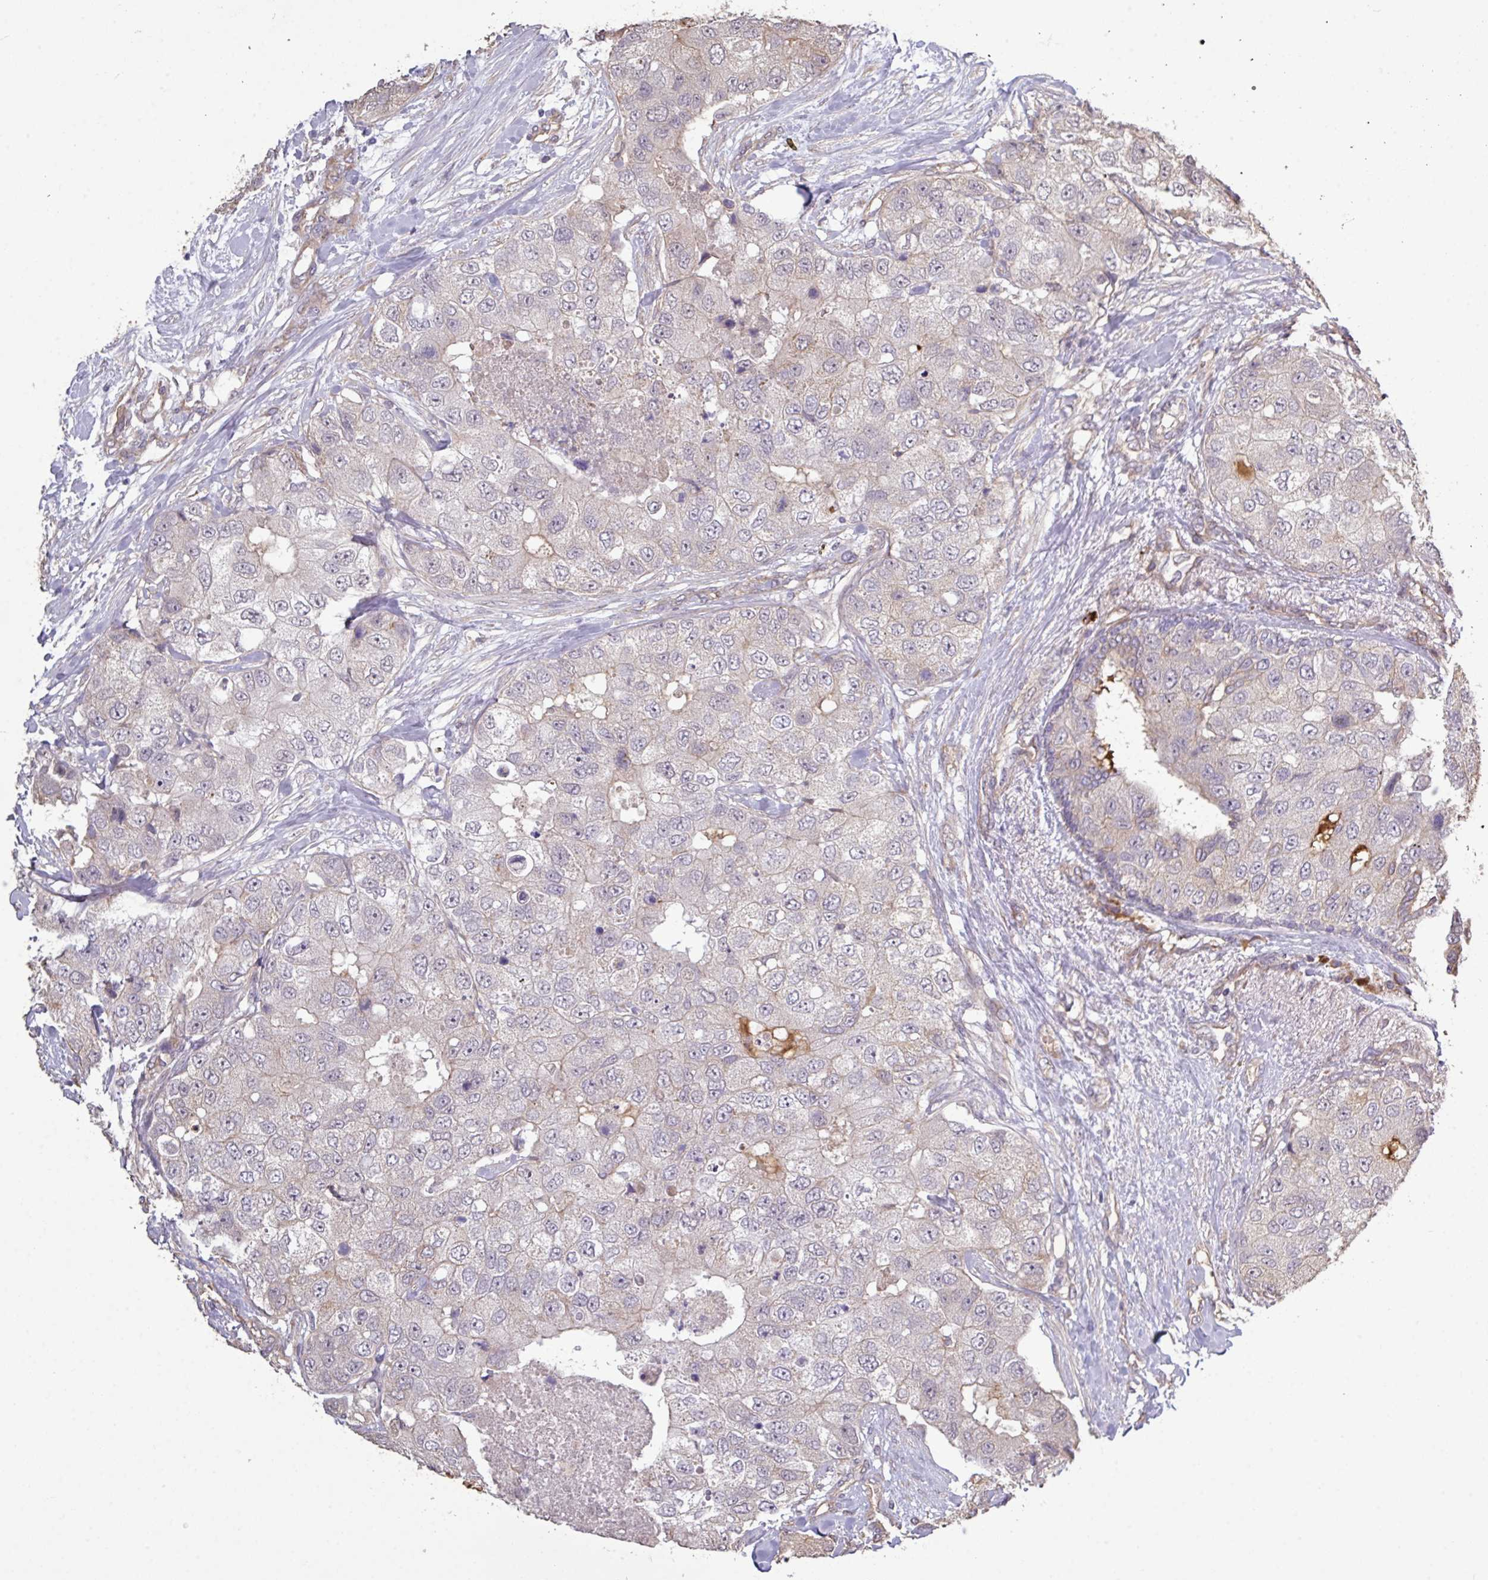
{"staining": {"intensity": "negative", "quantity": "none", "location": "none"}, "tissue": "breast cancer", "cell_type": "Tumor cells", "image_type": "cancer", "snomed": [{"axis": "morphology", "description": "Duct carcinoma"}, {"axis": "topography", "description": "Breast"}], "caption": "The immunohistochemistry (IHC) micrograph has no significant expression in tumor cells of breast cancer (infiltrating ductal carcinoma) tissue. Brightfield microscopy of immunohistochemistry stained with DAB (brown) and hematoxylin (blue), captured at high magnification.", "gene": "NHSL2", "patient": {"sex": "female", "age": 62}}